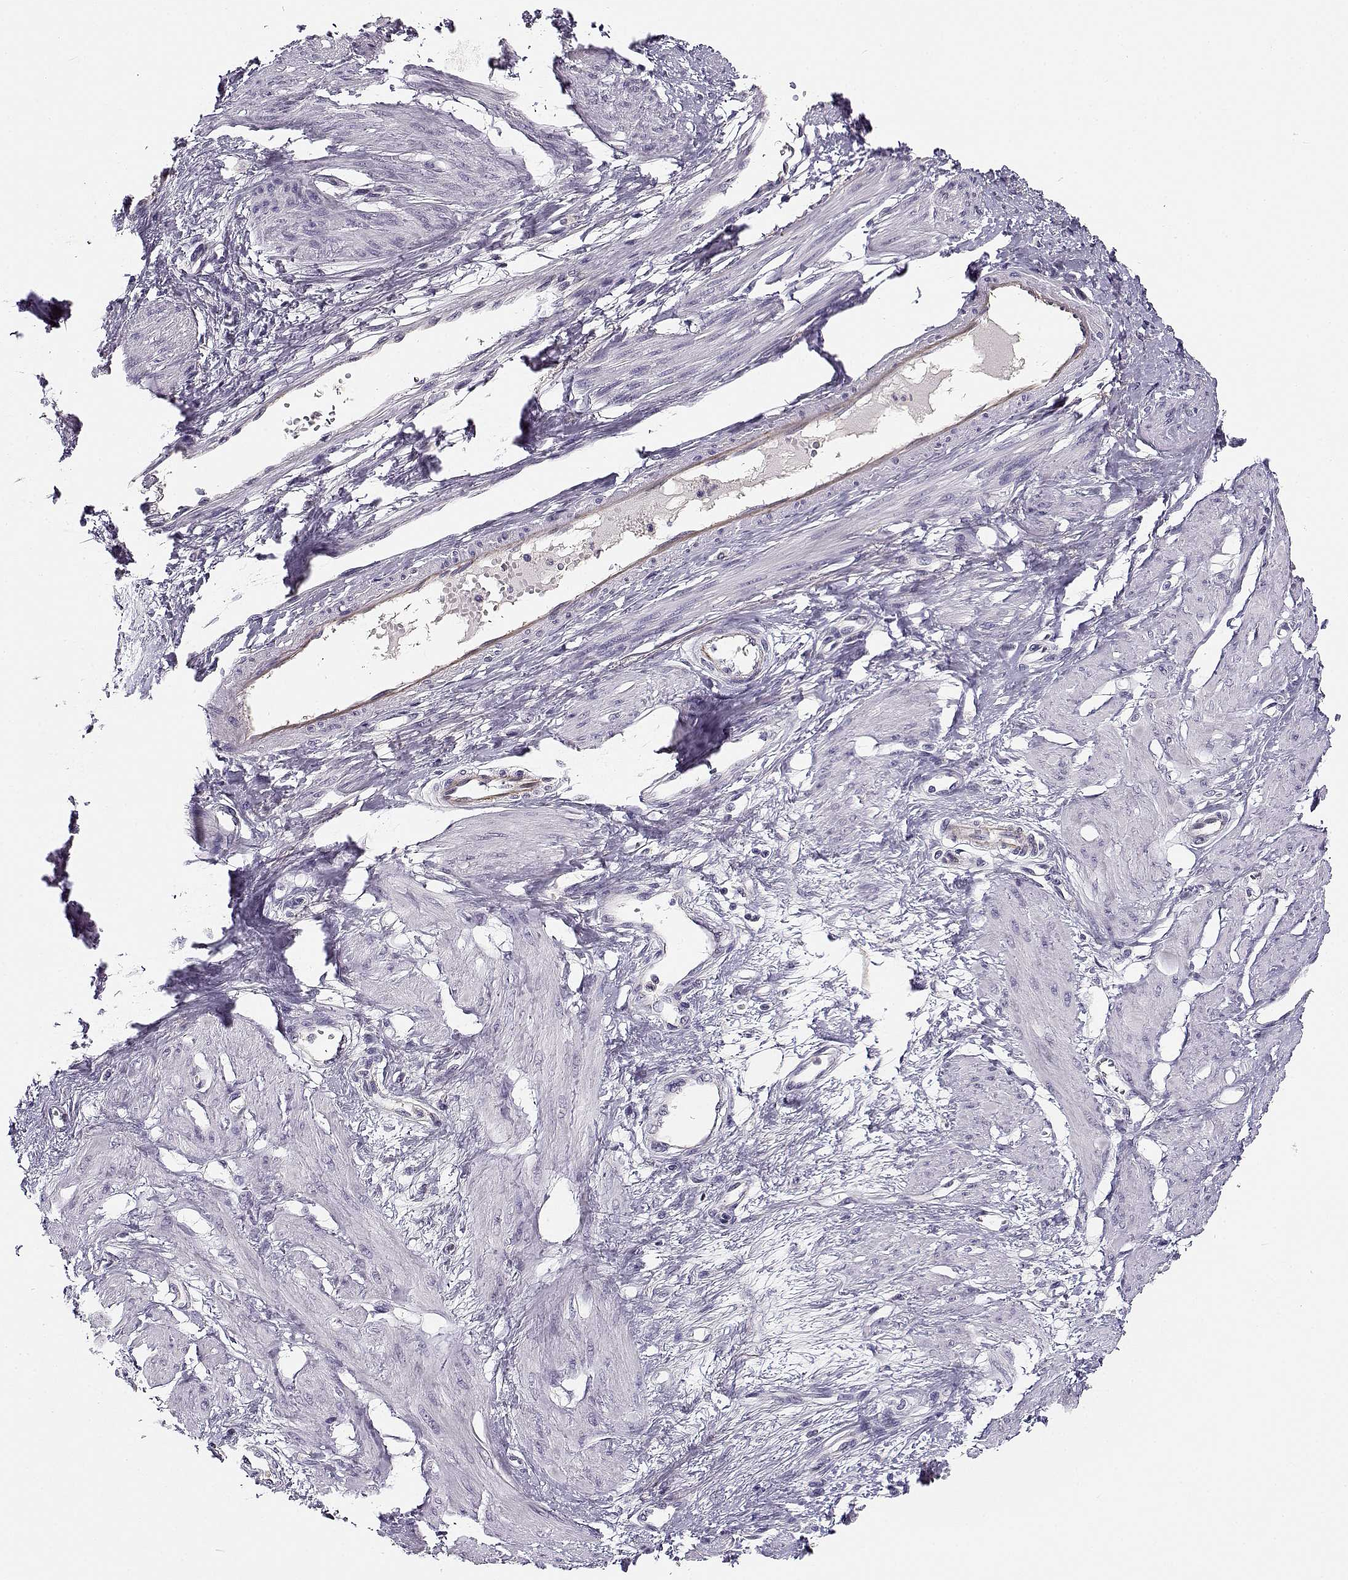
{"staining": {"intensity": "negative", "quantity": "none", "location": "none"}, "tissue": "smooth muscle", "cell_type": "Smooth muscle cells", "image_type": "normal", "snomed": [{"axis": "morphology", "description": "Normal tissue, NOS"}, {"axis": "topography", "description": "Smooth muscle"}, {"axis": "topography", "description": "Uterus"}], "caption": "Protein analysis of normal smooth muscle demonstrates no significant staining in smooth muscle cells.", "gene": "TMEM145", "patient": {"sex": "female", "age": 39}}